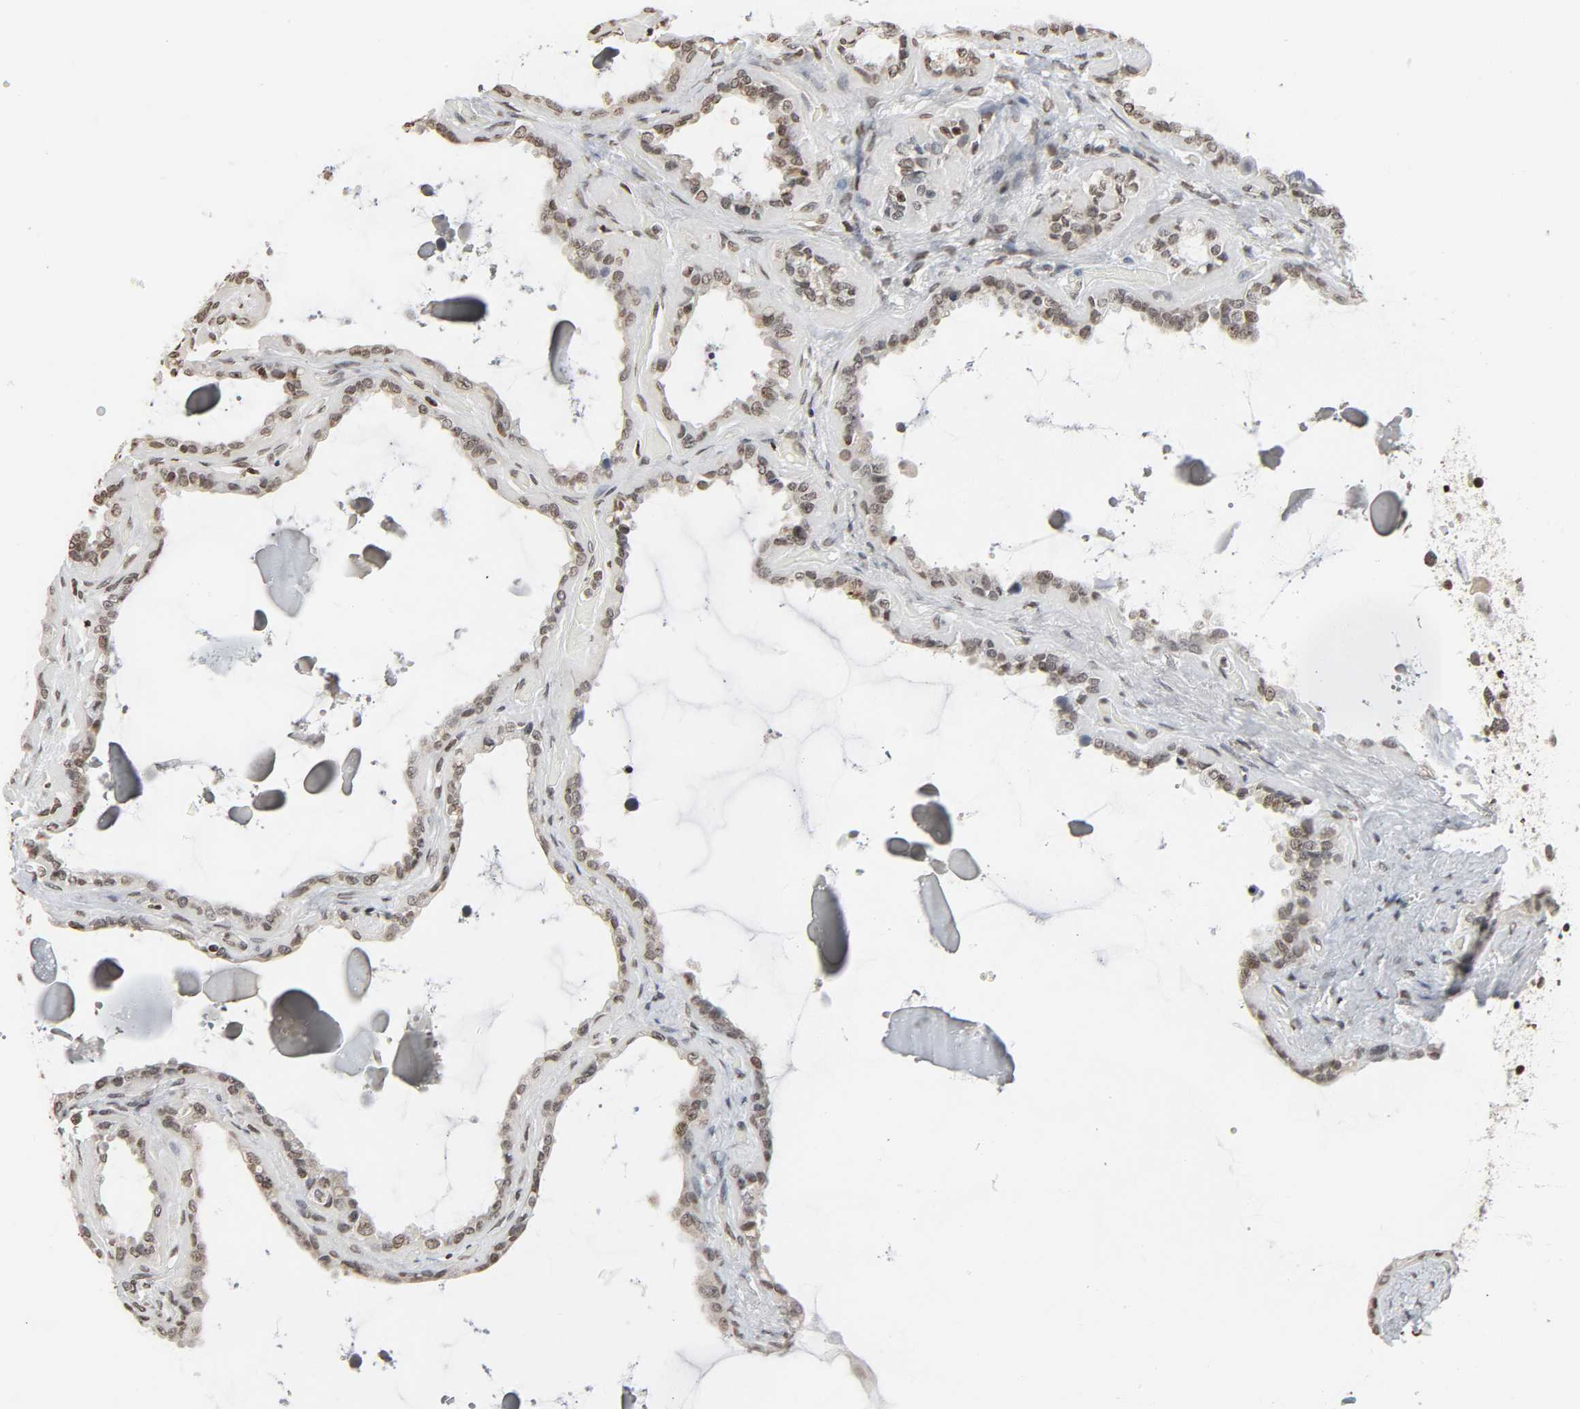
{"staining": {"intensity": "moderate", "quantity": ">75%", "location": "nuclear"}, "tissue": "seminal vesicle", "cell_type": "Glandular cells", "image_type": "normal", "snomed": [{"axis": "morphology", "description": "Normal tissue, NOS"}, {"axis": "morphology", "description": "Inflammation, NOS"}, {"axis": "topography", "description": "Urinary bladder"}, {"axis": "topography", "description": "Prostate"}, {"axis": "topography", "description": "Seminal veicle"}], "caption": "Glandular cells display medium levels of moderate nuclear staining in approximately >75% of cells in normal seminal vesicle.", "gene": "ELAVL1", "patient": {"sex": "male", "age": 82}}